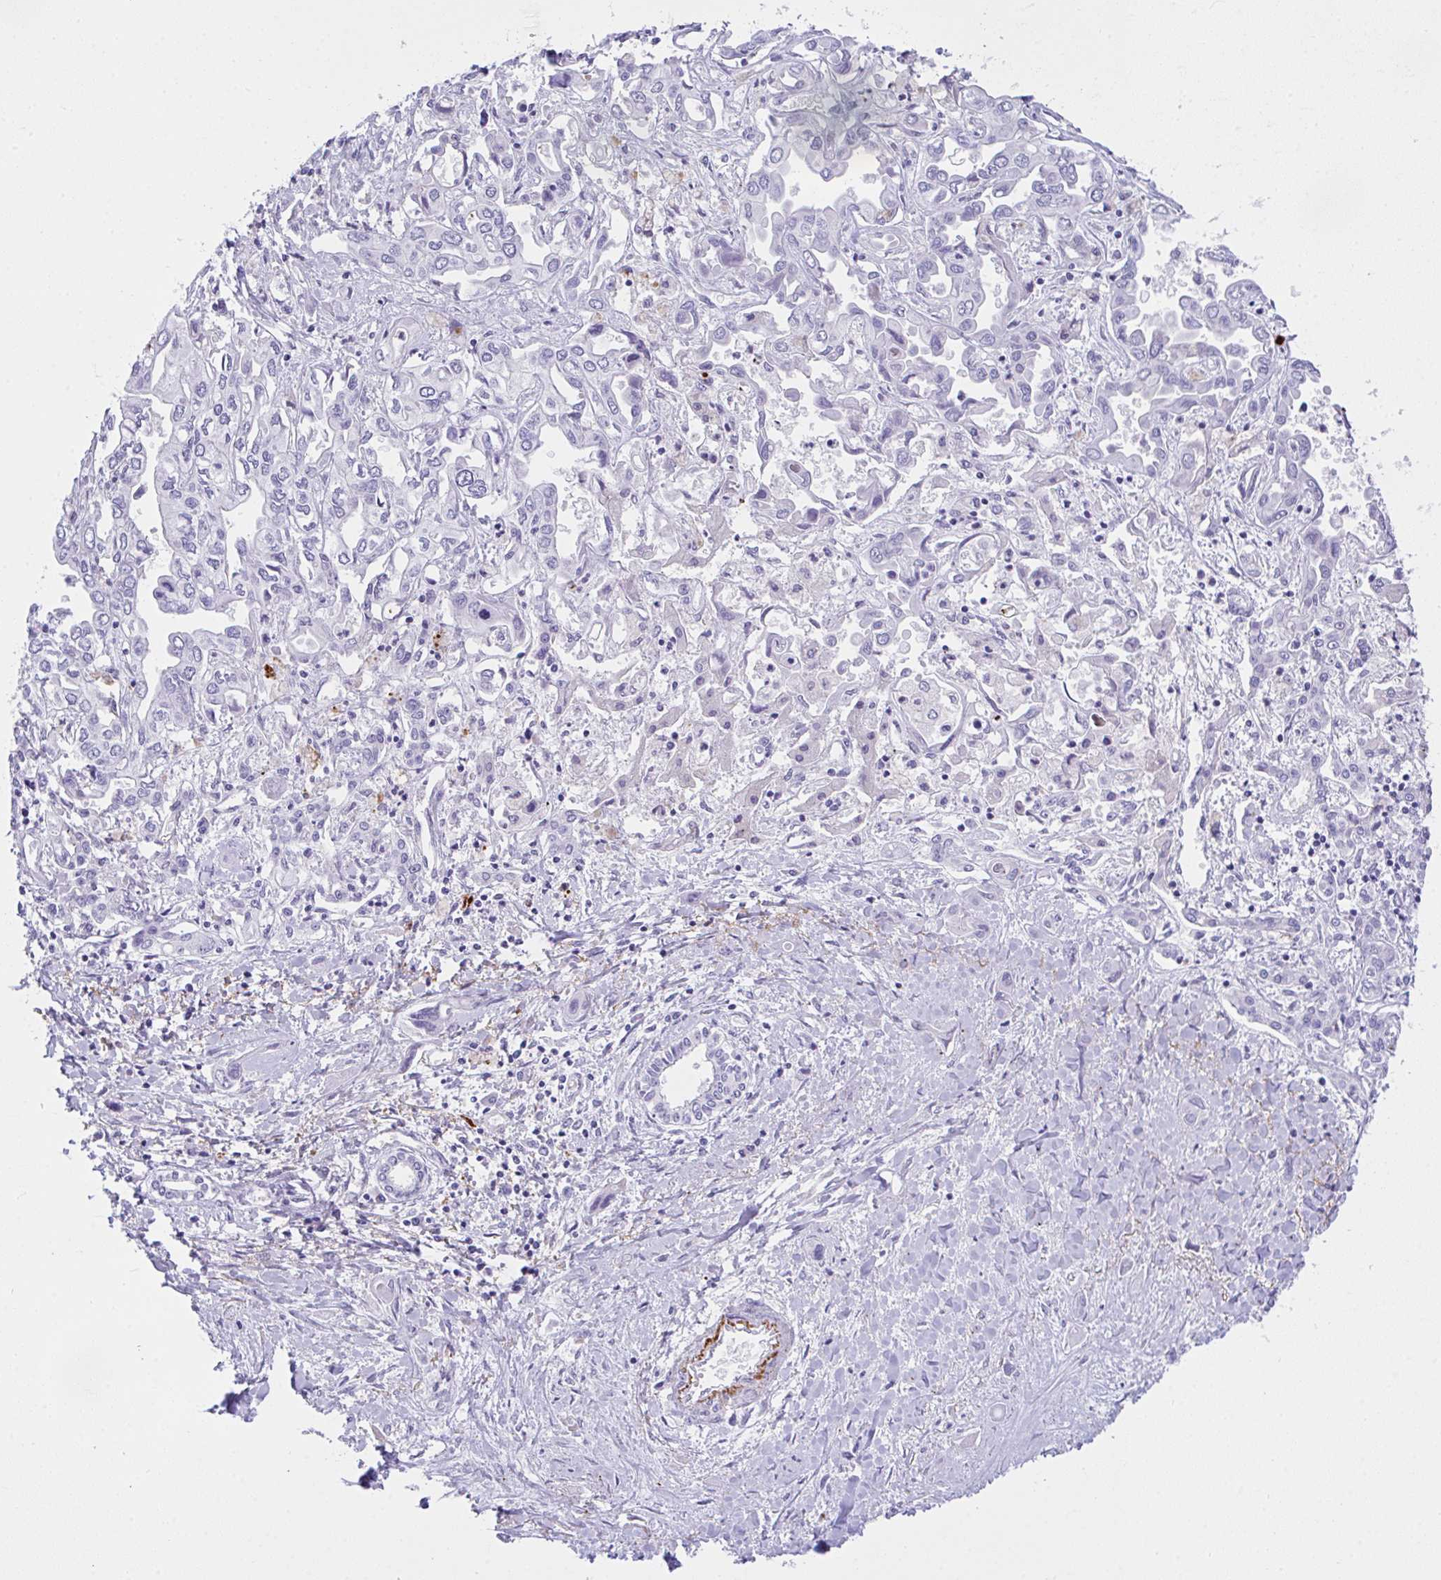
{"staining": {"intensity": "negative", "quantity": "none", "location": "none"}, "tissue": "liver cancer", "cell_type": "Tumor cells", "image_type": "cancer", "snomed": [{"axis": "morphology", "description": "Cholangiocarcinoma"}, {"axis": "topography", "description": "Liver"}], "caption": "There is no significant expression in tumor cells of cholangiocarcinoma (liver).", "gene": "KMT2E", "patient": {"sex": "female", "age": 64}}